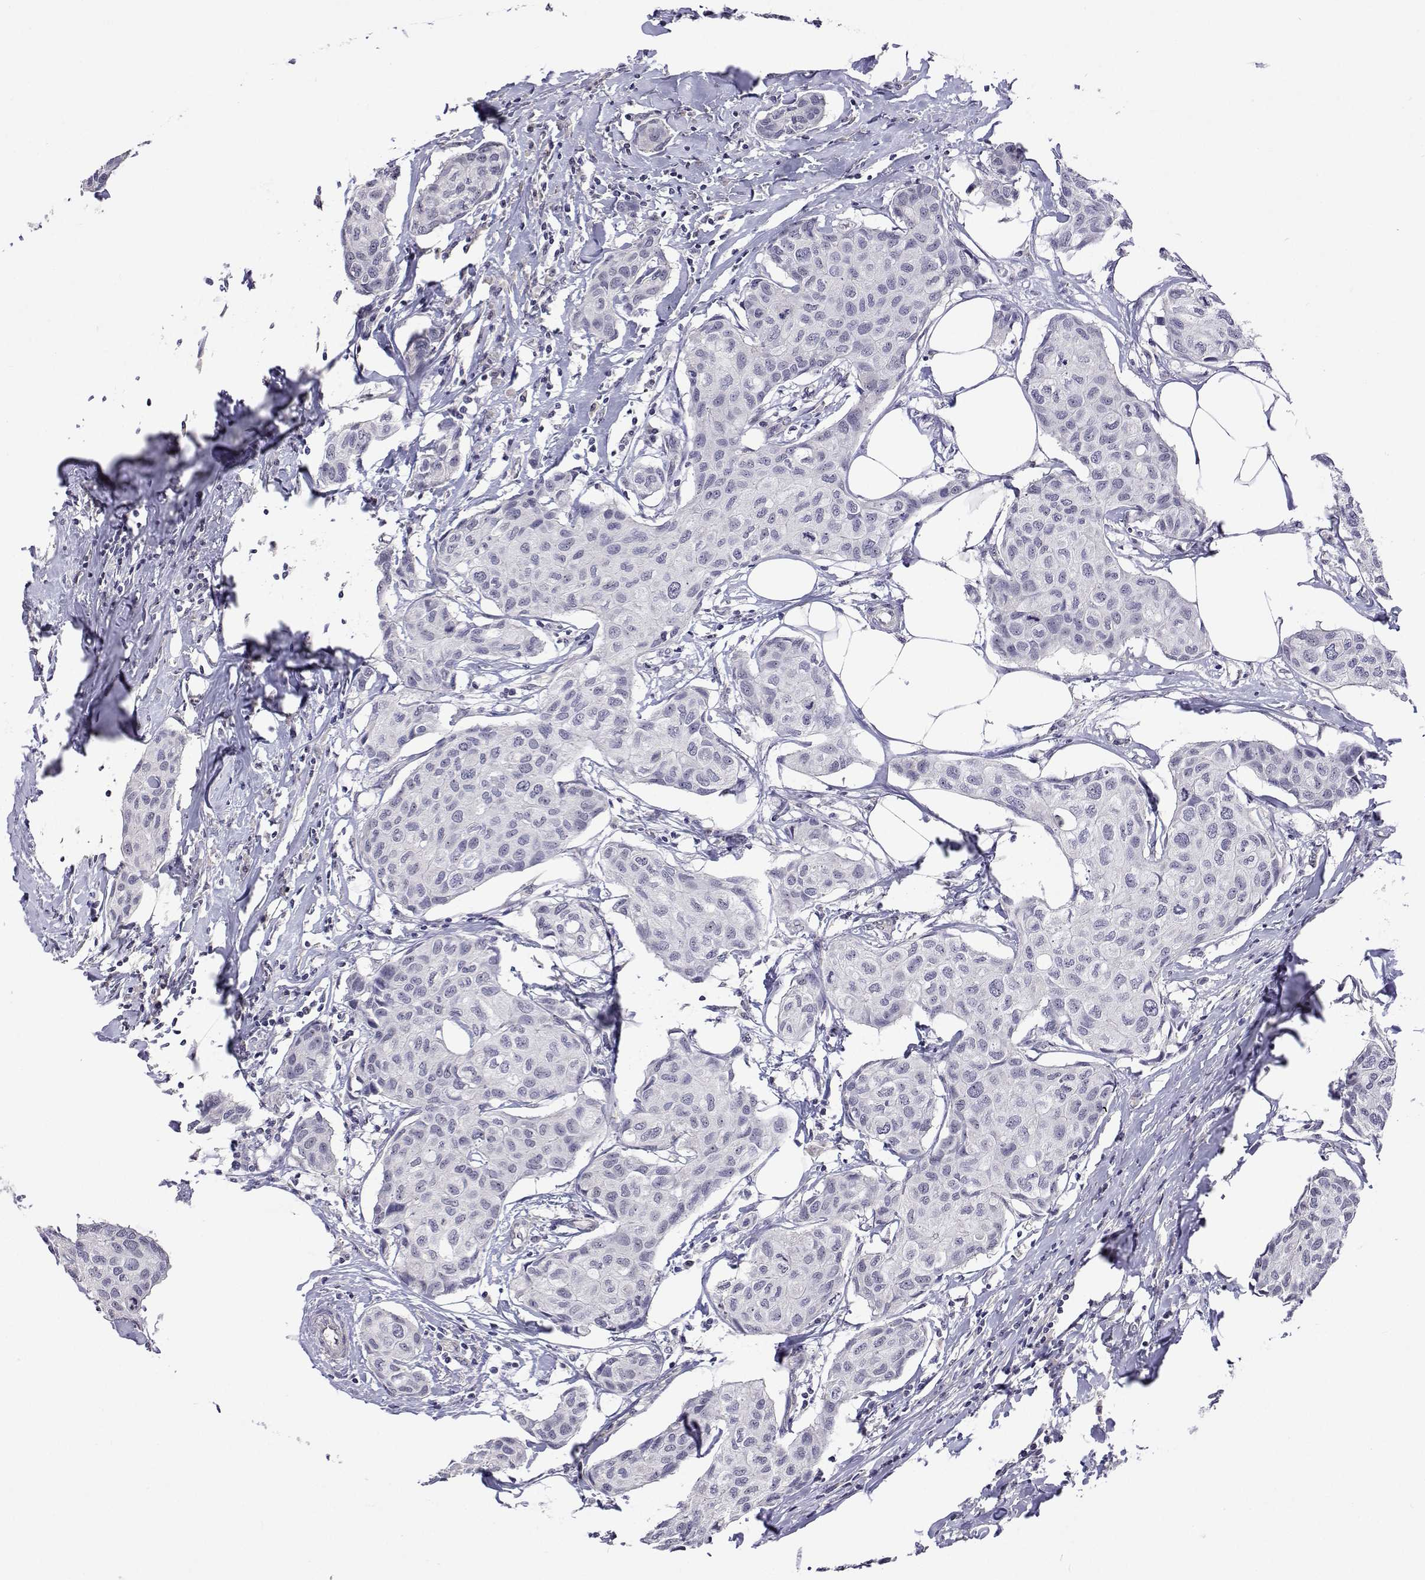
{"staining": {"intensity": "negative", "quantity": "none", "location": "none"}, "tissue": "breast cancer", "cell_type": "Tumor cells", "image_type": "cancer", "snomed": [{"axis": "morphology", "description": "Duct carcinoma"}, {"axis": "topography", "description": "Breast"}], "caption": "Tumor cells are negative for brown protein staining in breast cancer.", "gene": "NHP2", "patient": {"sex": "female", "age": 80}}